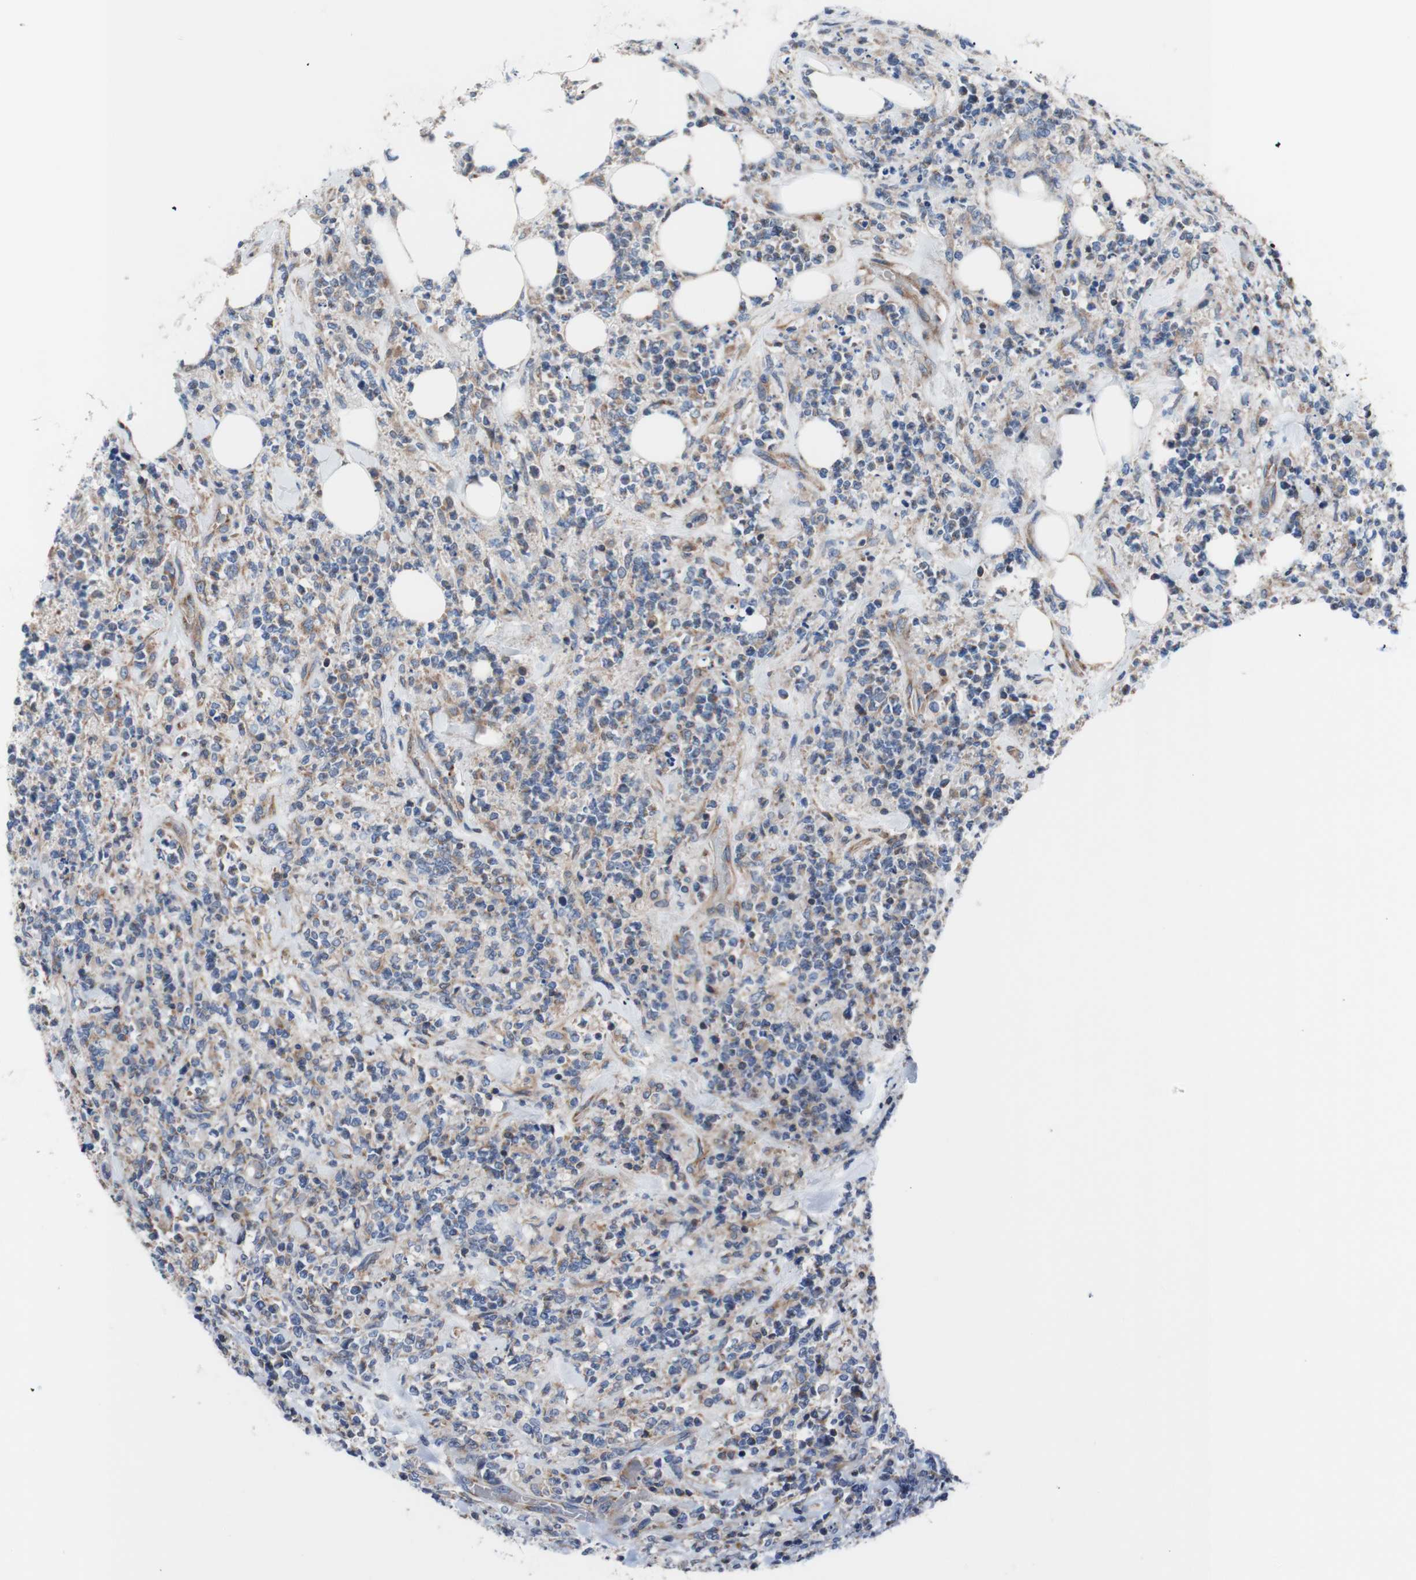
{"staining": {"intensity": "weak", "quantity": "<25%", "location": "cytoplasmic/membranous"}, "tissue": "lymphoma", "cell_type": "Tumor cells", "image_type": "cancer", "snomed": [{"axis": "morphology", "description": "Malignant lymphoma, non-Hodgkin's type, High grade"}, {"axis": "topography", "description": "Soft tissue"}], "caption": "High magnification brightfield microscopy of lymphoma stained with DAB (brown) and counterstained with hematoxylin (blue): tumor cells show no significant expression.", "gene": "FMR1", "patient": {"sex": "male", "age": 18}}